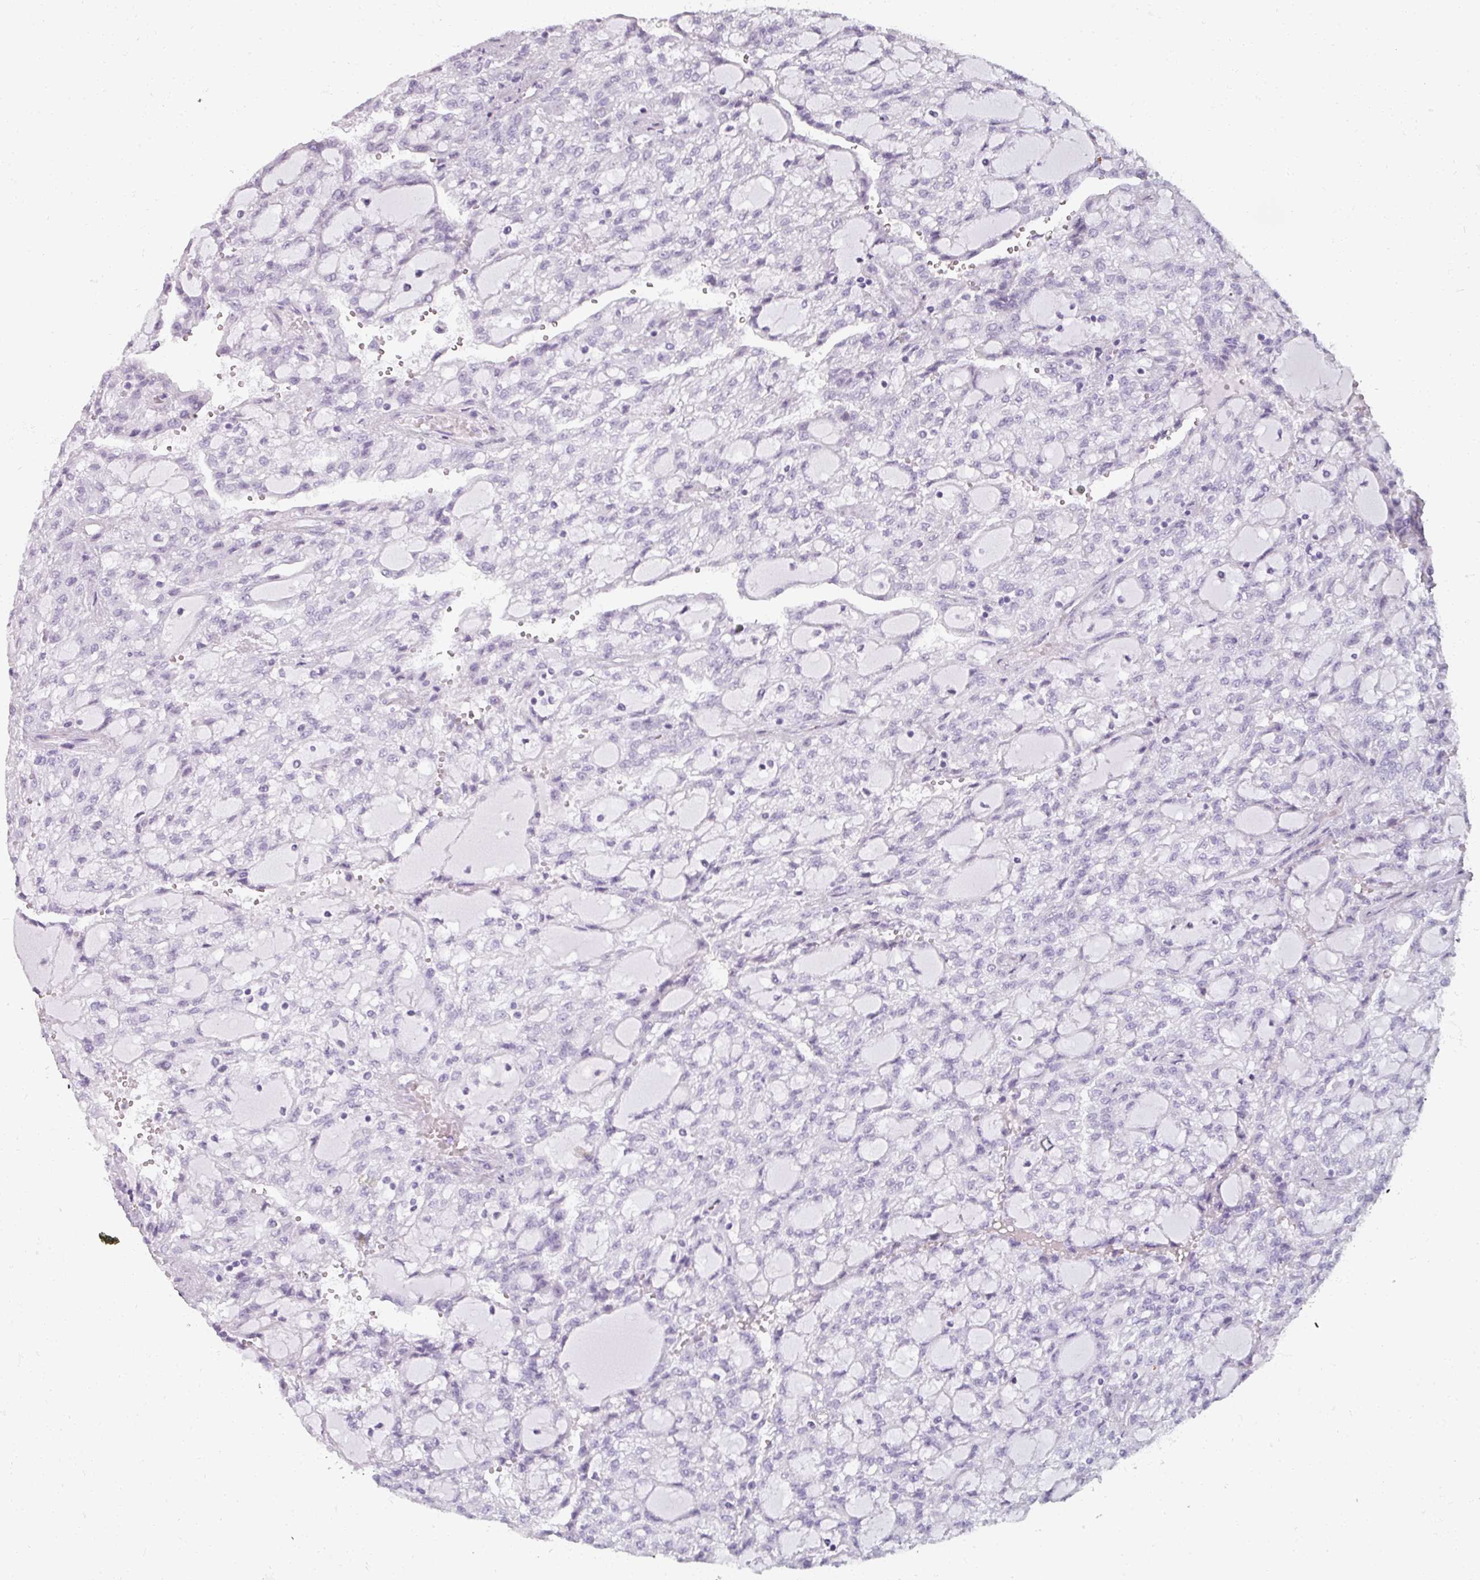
{"staining": {"intensity": "negative", "quantity": "none", "location": "none"}, "tissue": "renal cancer", "cell_type": "Tumor cells", "image_type": "cancer", "snomed": [{"axis": "morphology", "description": "Adenocarcinoma, NOS"}, {"axis": "topography", "description": "Kidney"}], "caption": "IHC photomicrograph of human renal cancer stained for a protein (brown), which displays no positivity in tumor cells.", "gene": "REG3G", "patient": {"sex": "male", "age": 63}}